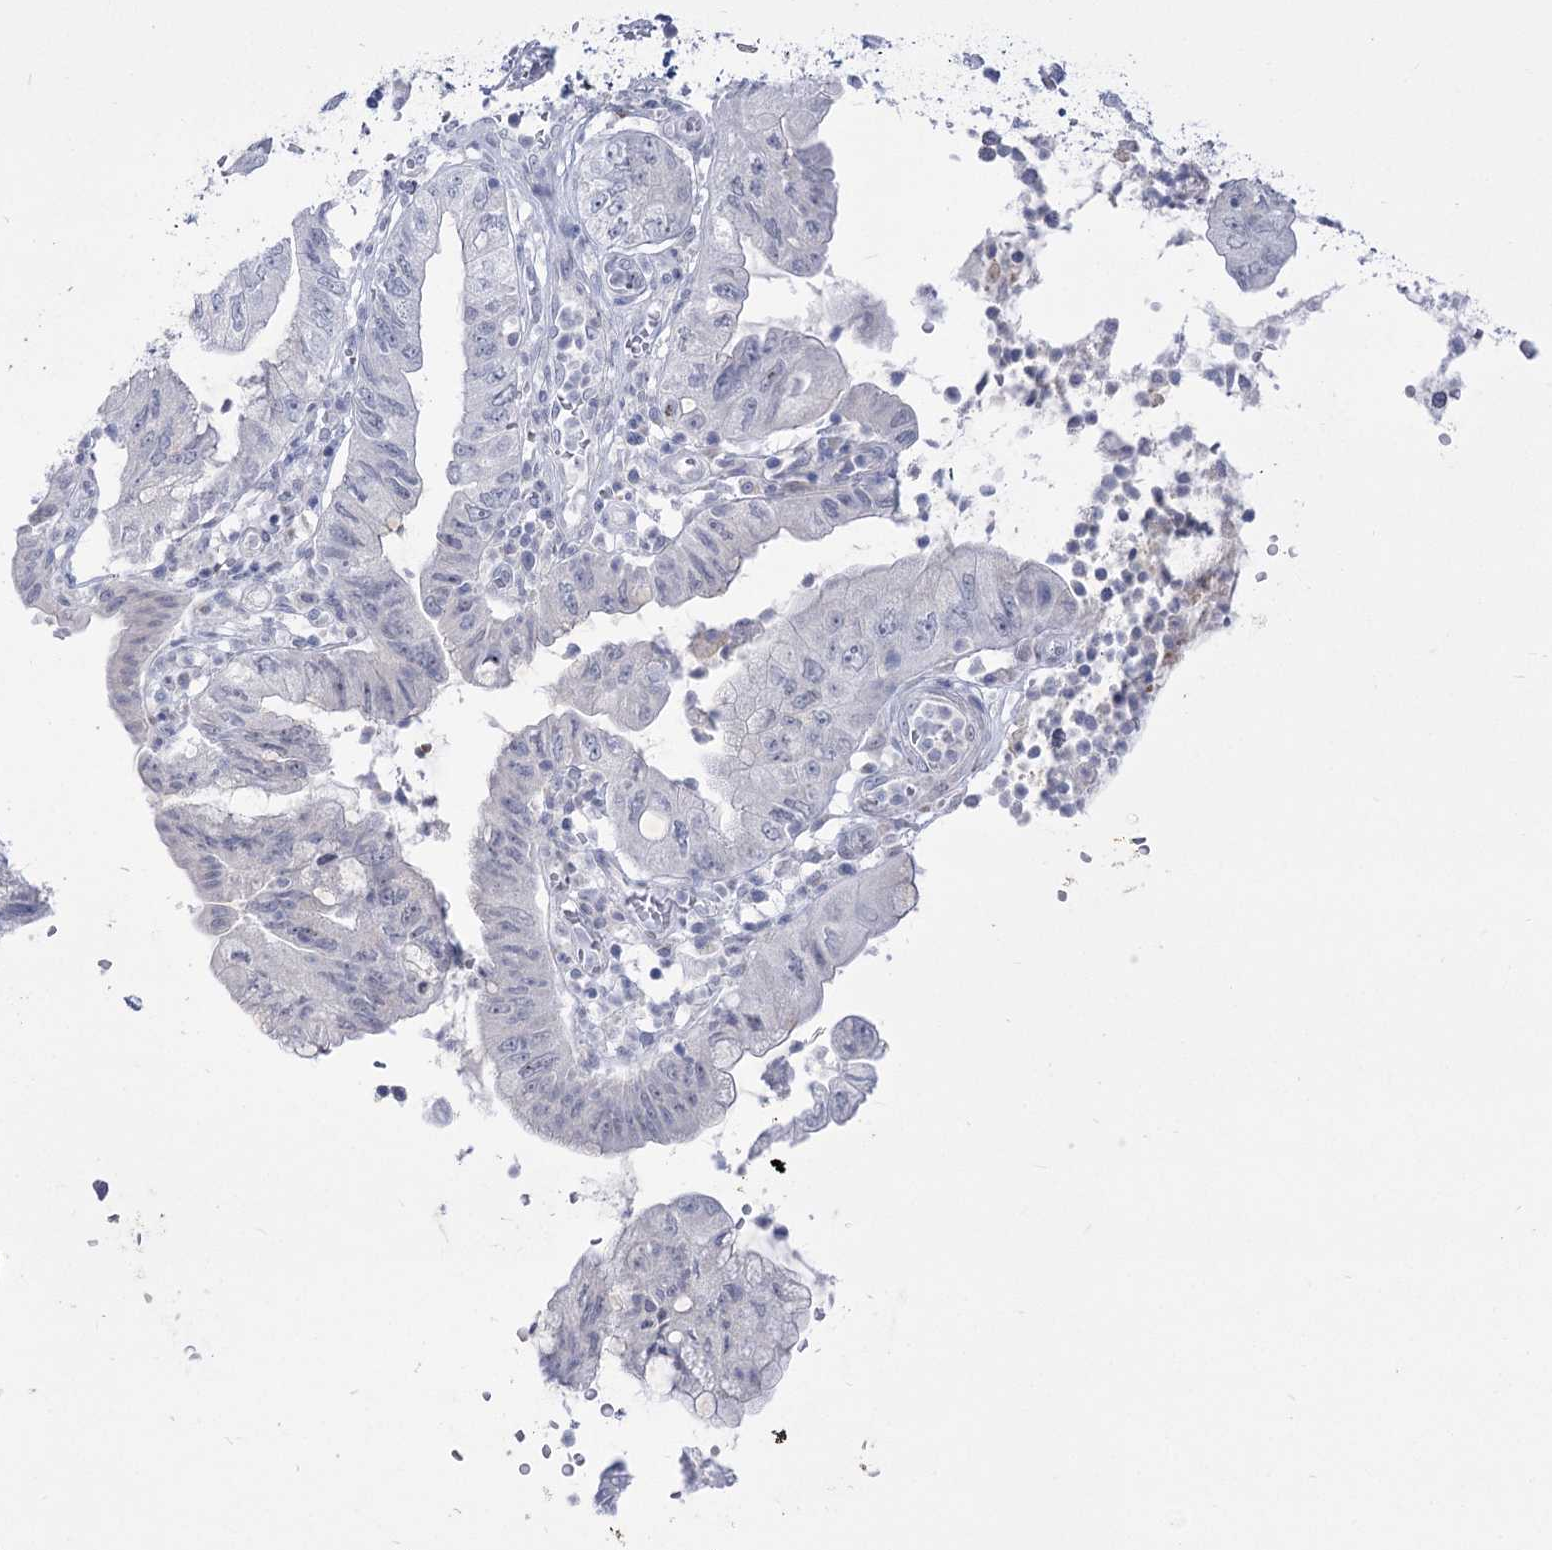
{"staining": {"intensity": "negative", "quantity": "none", "location": "none"}, "tissue": "pancreatic cancer", "cell_type": "Tumor cells", "image_type": "cancer", "snomed": [{"axis": "morphology", "description": "Adenocarcinoma, NOS"}, {"axis": "topography", "description": "Pancreas"}], "caption": "Immunohistochemistry photomicrograph of human adenocarcinoma (pancreatic) stained for a protein (brown), which demonstrates no staining in tumor cells.", "gene": "BEND7", "patient": {"sex": "female", "age": 73}}